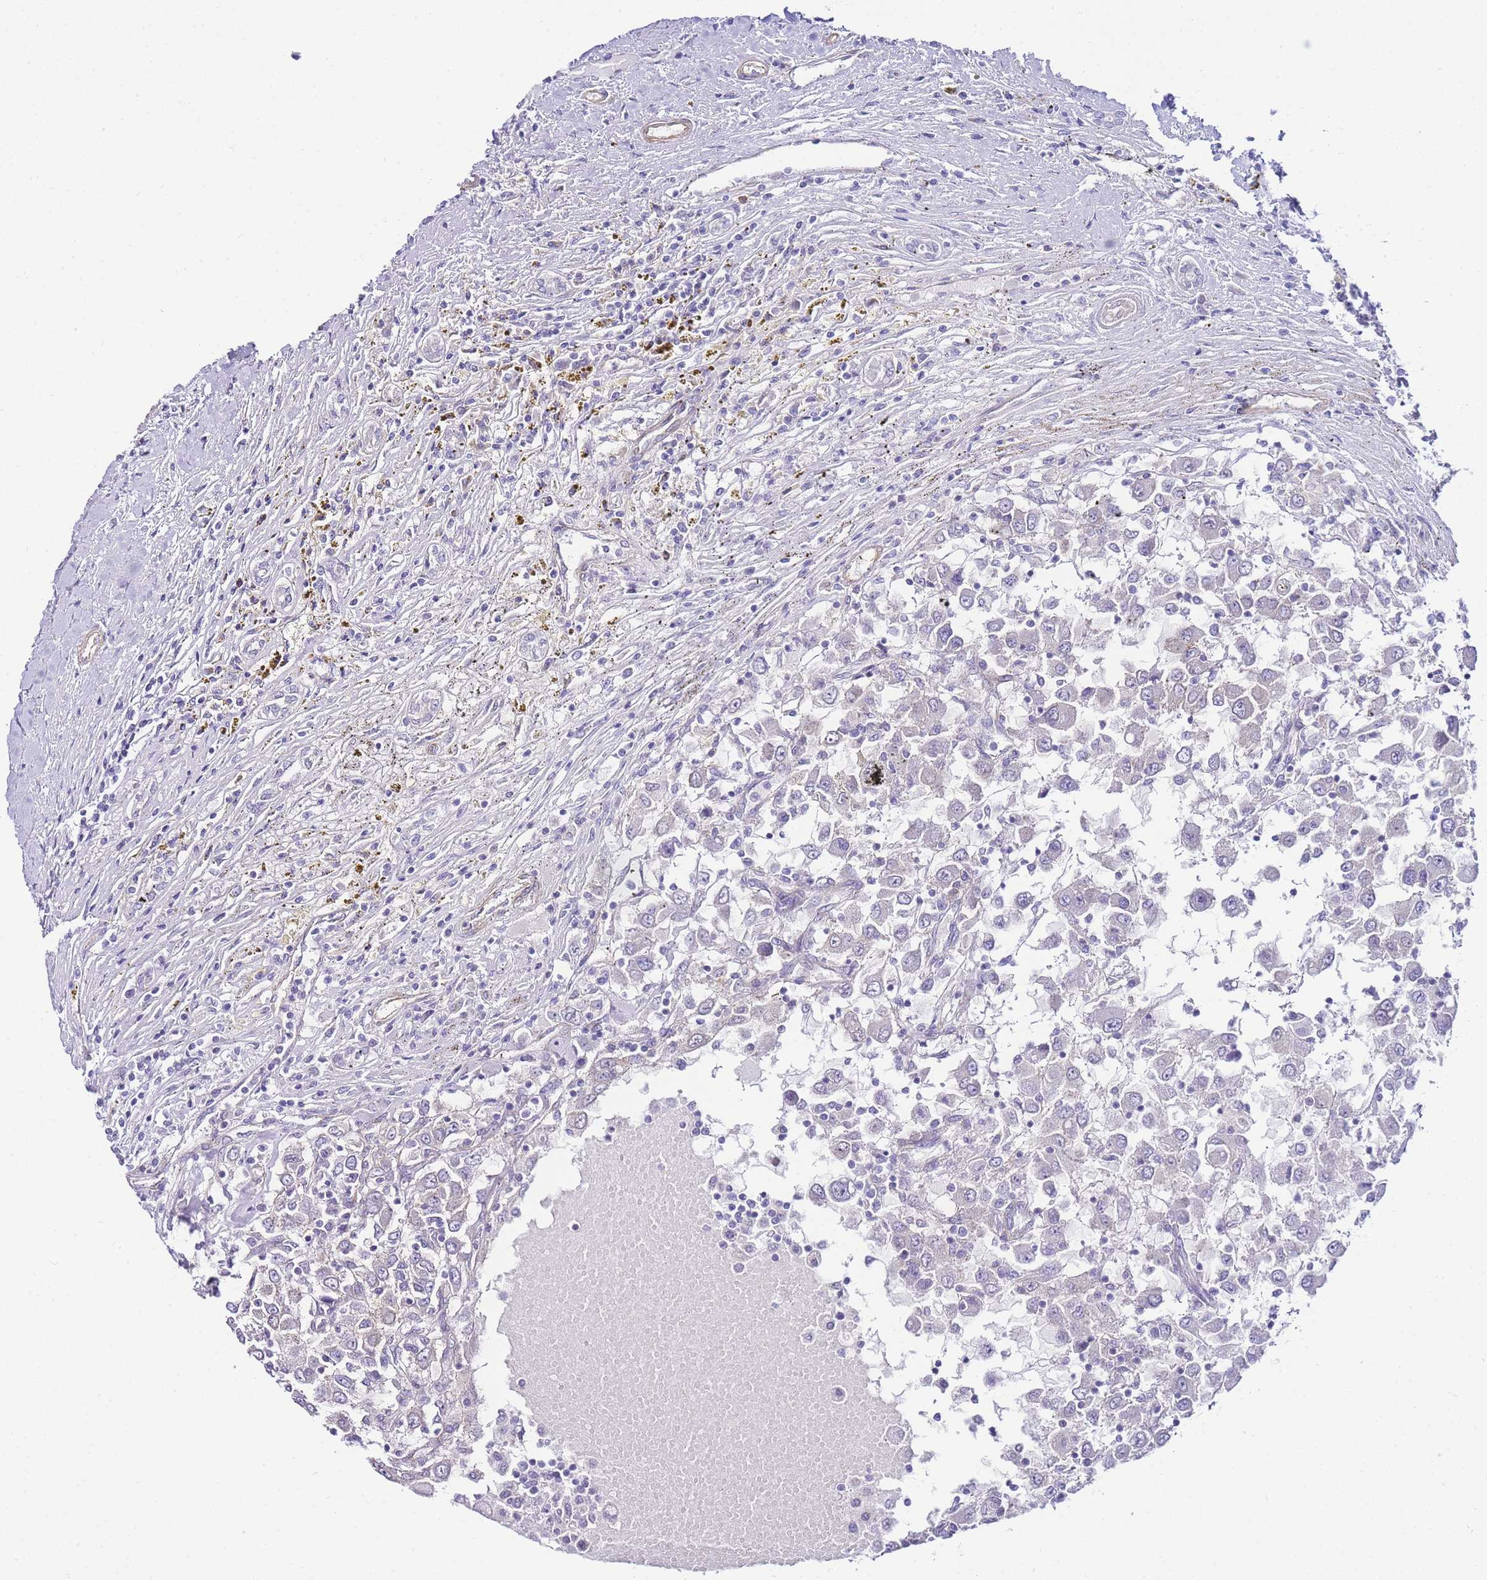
{"staining": {"intensity": "negative", "quantity": "none", "location": "none"}, "tissue": "renal cancer", "cell_type": "Tumor cells", "image_type": "cancer", "snomed": [{"axis": "morphology", "description": "Adenocarcinoma, NOS"}, {"axis": "topography", "description": "Kidney"}], "caption": "A high-resolution histopathology image shows IHC staining of adenocarcinoma (renal), which exhibits no significant staining in tumor cells. (IHC, brightfield microscopy, high magnification).", "gene": "PDCD7", "patient": {"sex": "female", "age": 67}}